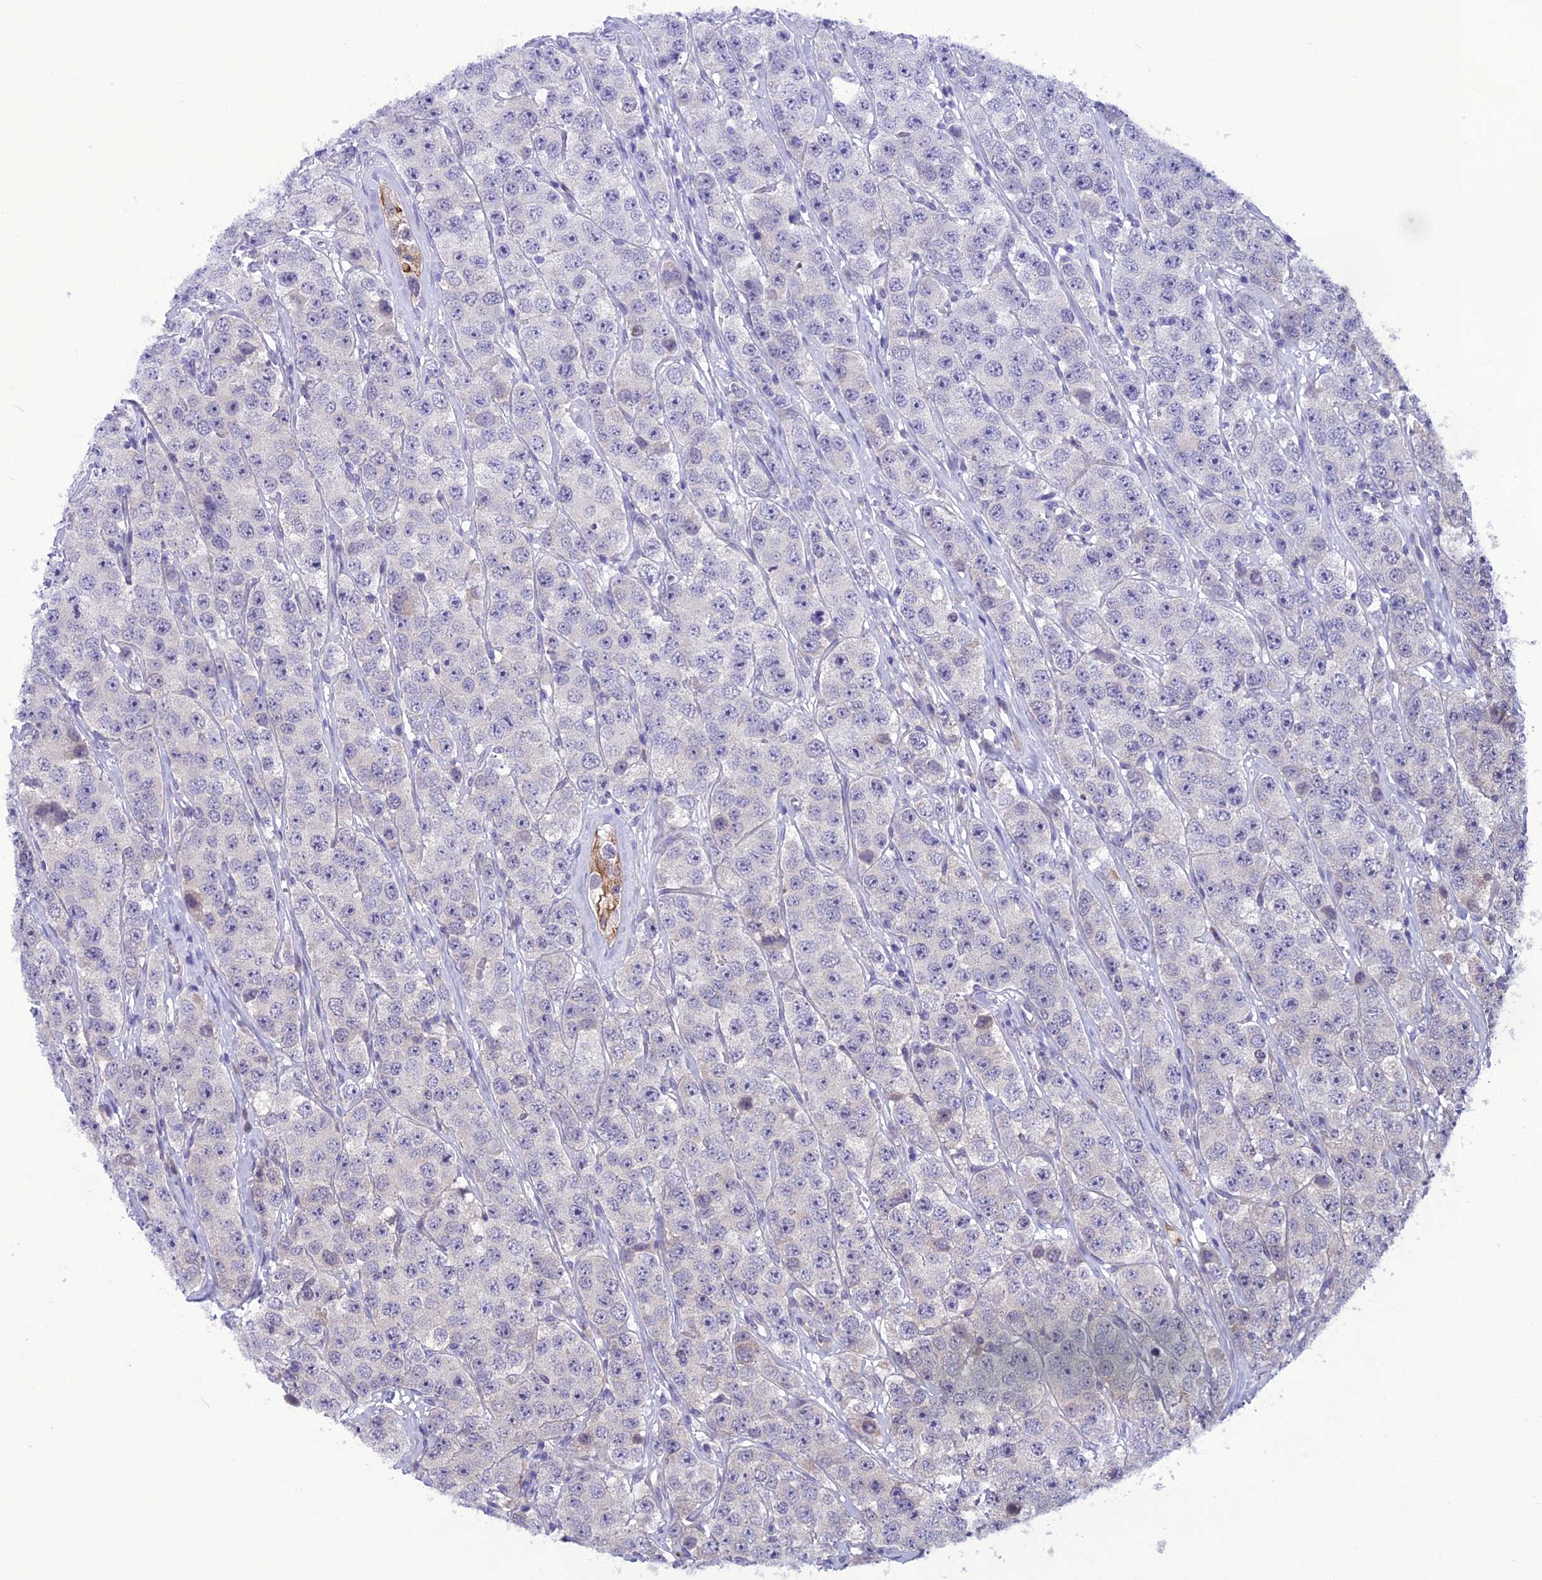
{"staining": {"intensity": "negative", "quantity": "none", "location": "none"}, "tissue": "testis cancer", "cell_type": "Tumor cells", "image_type": "cancer", "snomed": [{"axis": "morphology", "description": "Seminoma, NOS"}, {"axis": "topography", "description": "Testis"}], "caption": "The immunohistochemistry (IHC) histopathology image has no significant staining in tumor cells of testis cancer (seminoma) tissue.", "gene": "PSMF1", "patient": {"sex": "male", "age": 28}}